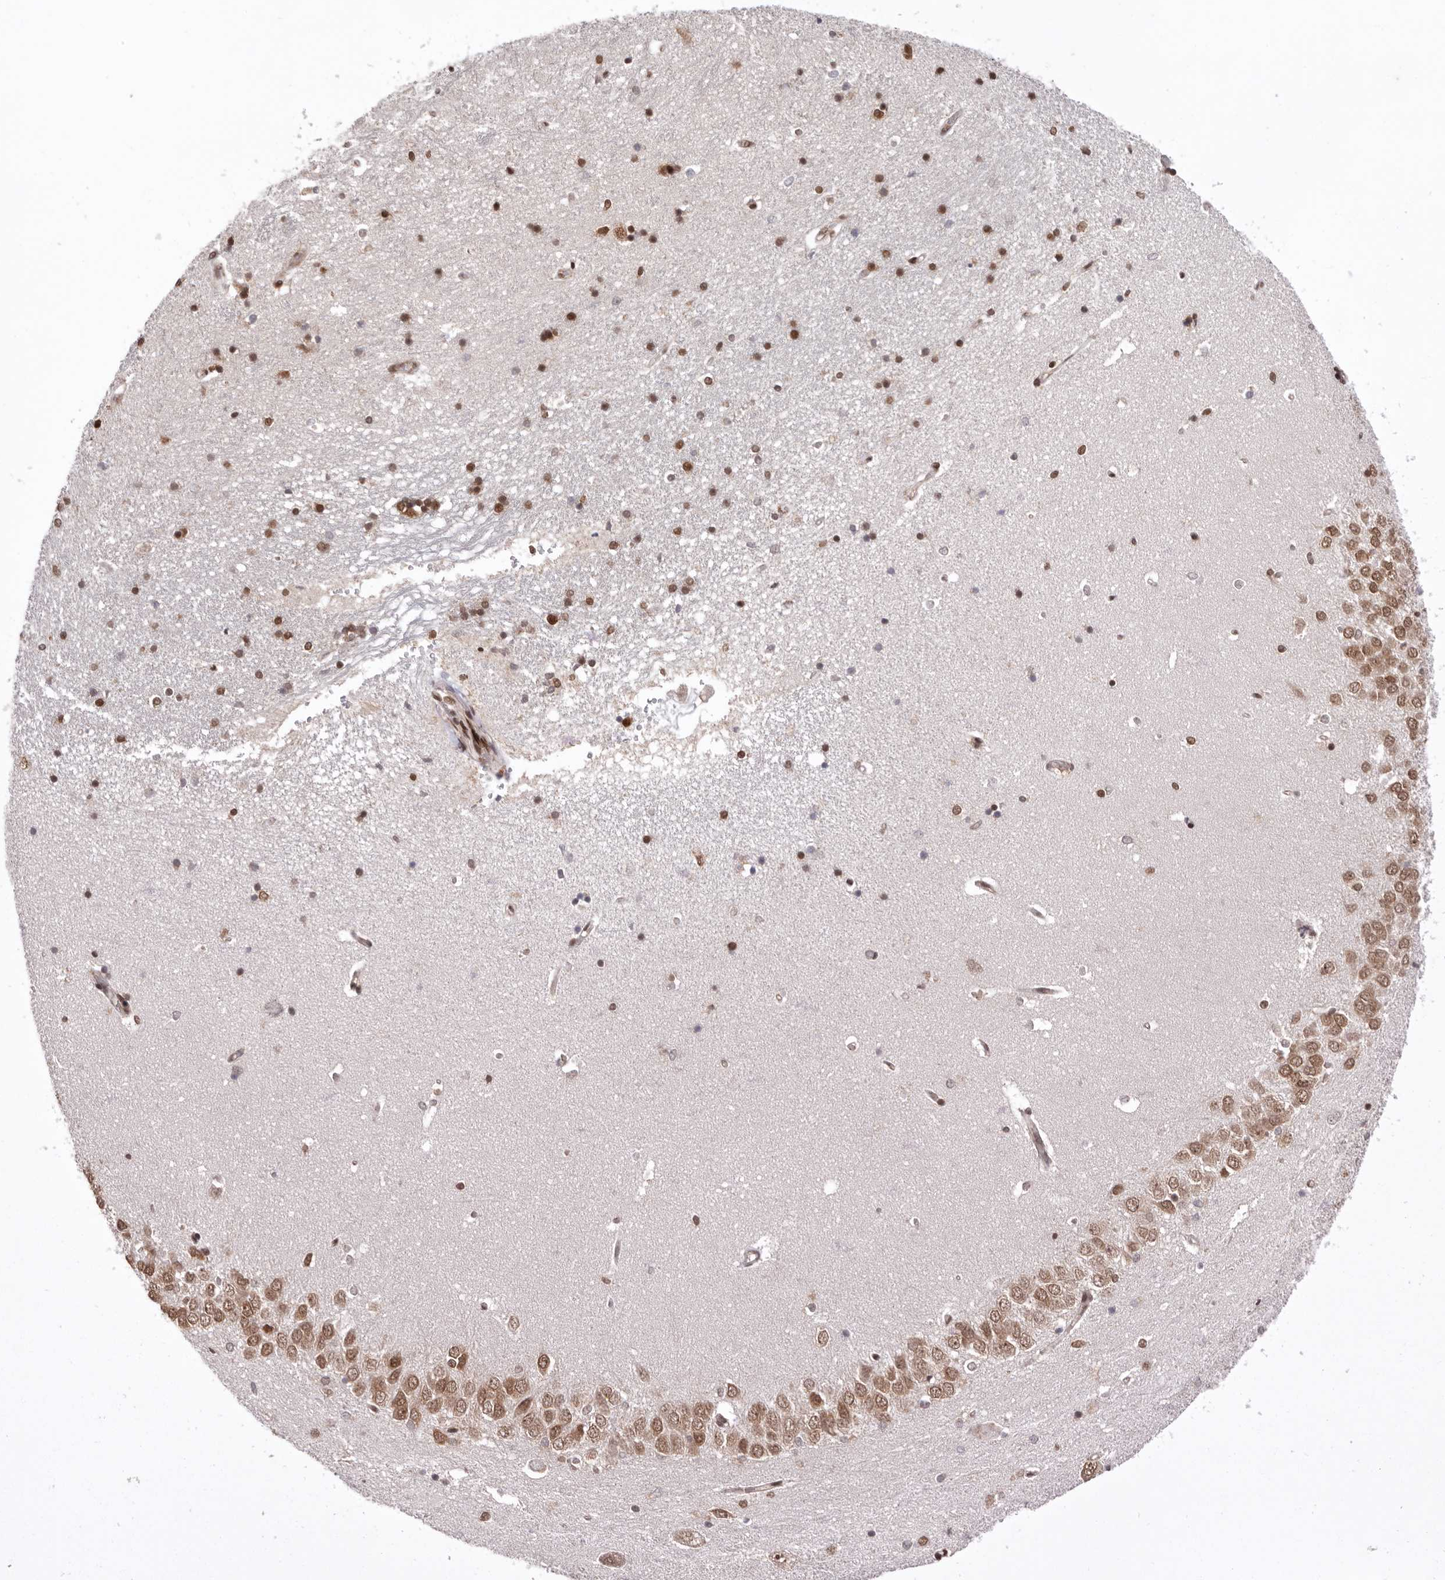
{"staining": {"intensity": "strong", "quantity": ">75%", "location": "nuclear"}, "tissue": "hippocampus", "cell_type": "Glial cells", "image_type": "normal", "snomed": [{"axis": "morphology", "description": "Normal tissue, NOS"}, {"axis": "topography", "description": "Hippocampus"}], "caption": "DAB immunohistochemical staining of benign human hippocampus displays strong nuclear protein expression in approximately >75% of glial cells. The staining was performed using DAB (3,3'-diaminobenzidine) to visualize the protein expression in brown, while the nuclei were stained in blue with hematoxylin (Magnification: 20x).", "gene": "CHTOP", "patient": {"sex": "male", "age": 45}}